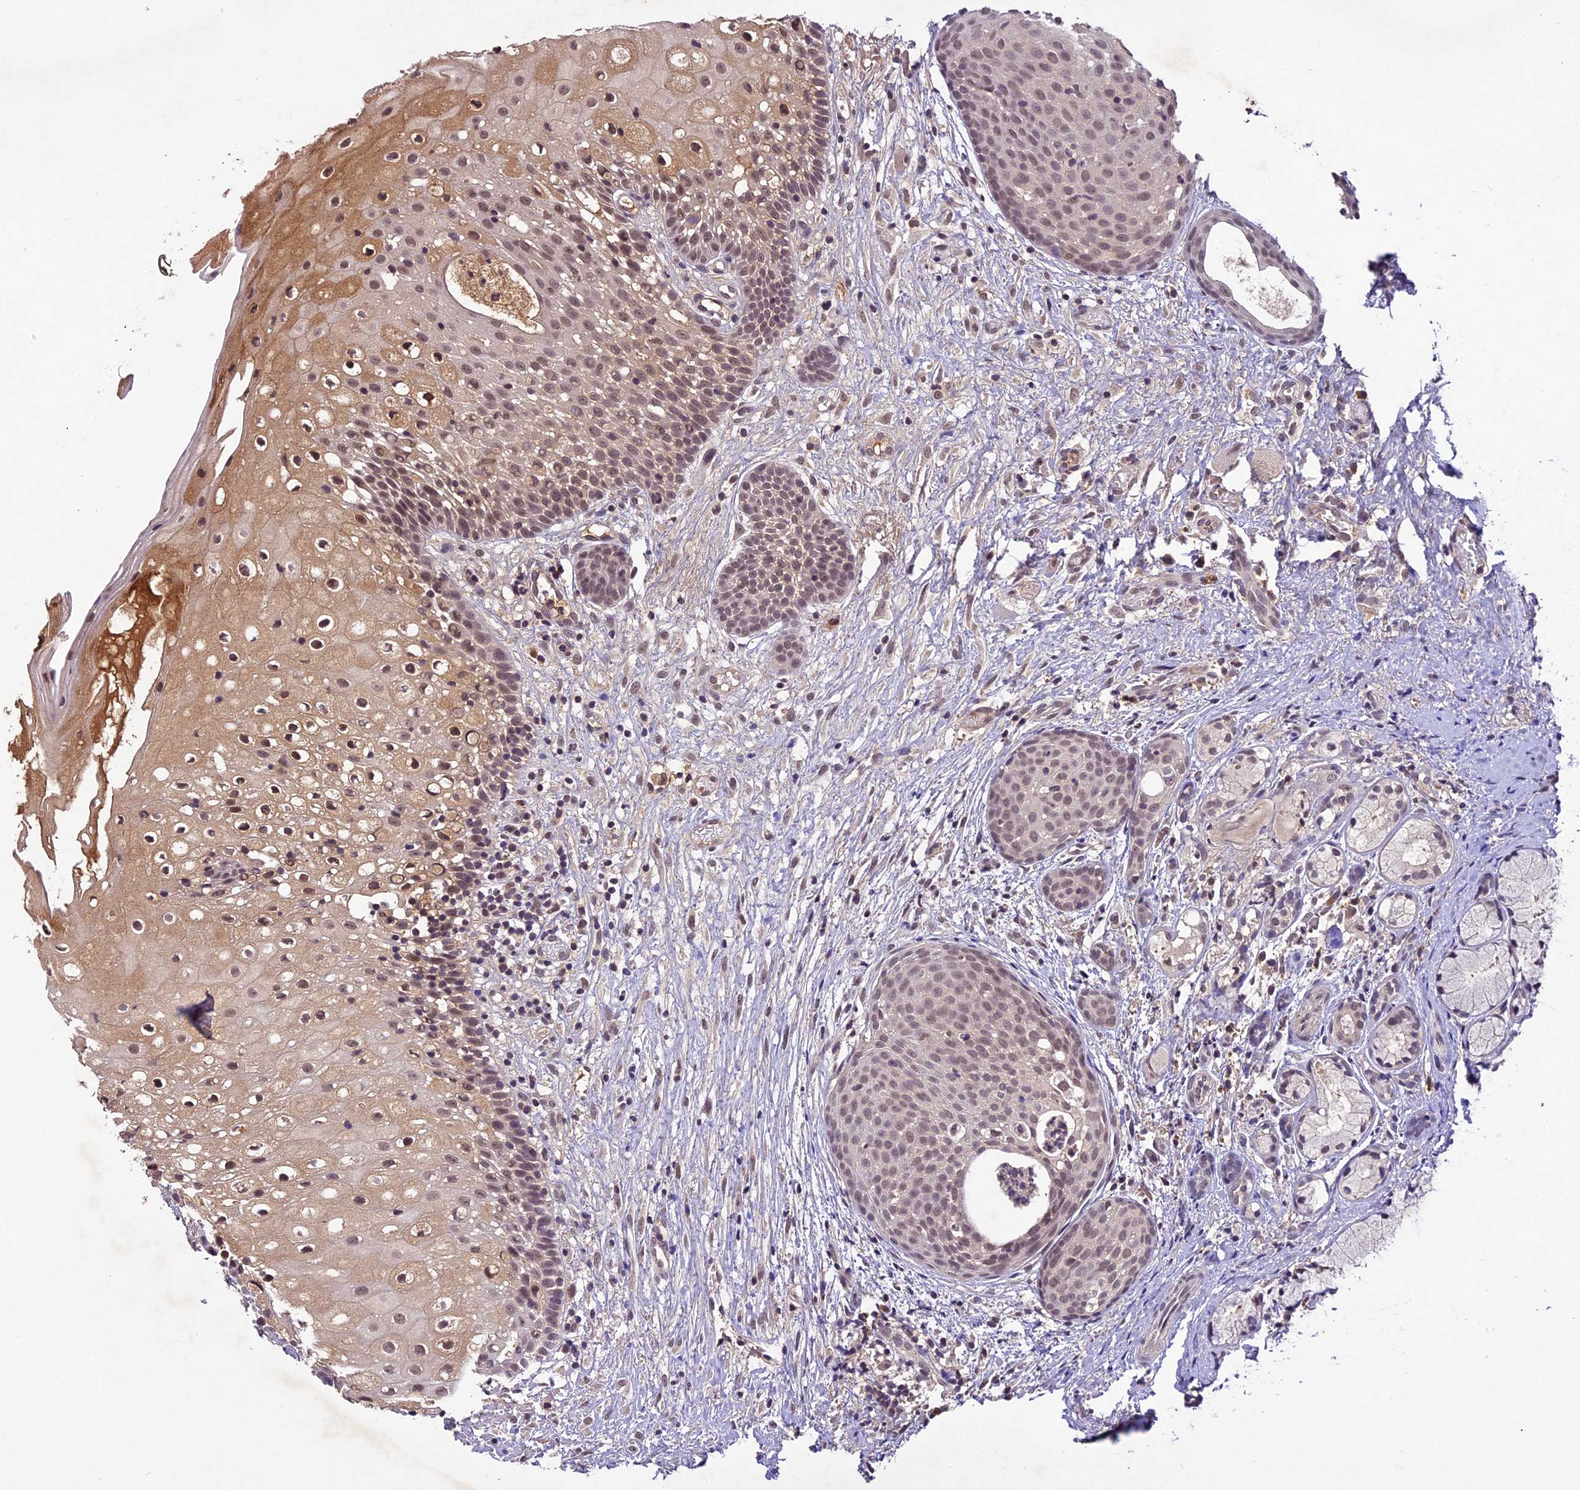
{"staining": {"intensity": "moderate", "quantity": "25%-75%", "location": "cytoplasmic/membranous,nuclear"}, "tissue": "oral mucosa", "cell_type": "Squamous epithelial cells", "image_type": "normal", "snomed": [{"axis": "morphology", "description": "Normal tissue, NOS"}, {"axis": "topography", "description": "Oral tissue"}], "caption": "This photomicrograph shows IHC staining of benign human oral mucosa, with medium moderate cytoplasmic/membranous,nuclear positivity in about 25%-75% of squamous epithelial cells.", "gene": "ATP10A", "patient": {"sex": "female", "age": 69}}